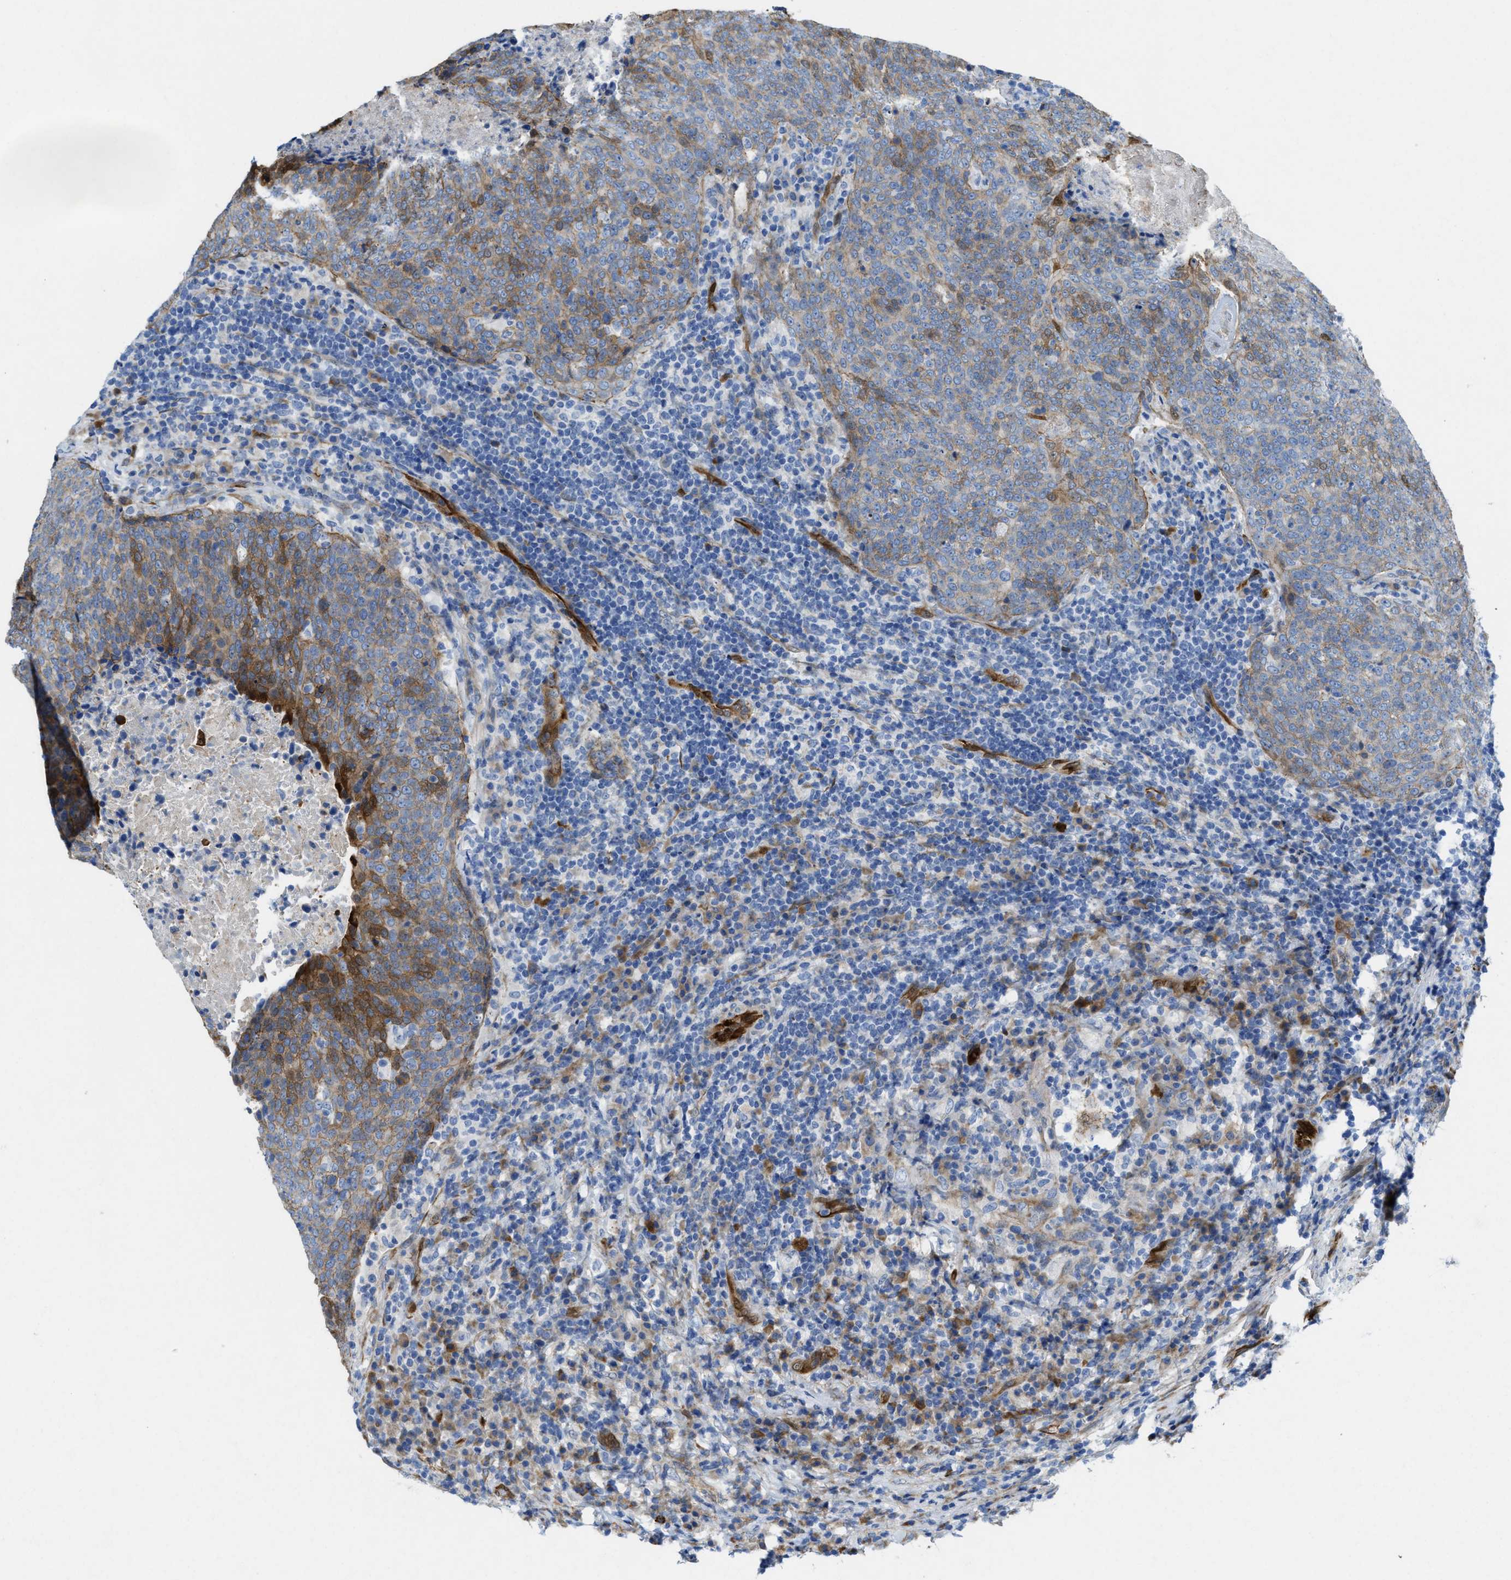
{"staining": {"intensity": "strong", "quantity": "25%-75%", "location": "cytoplasmic/membranous"}, "tissue": "head and neck cancer", "cell_type": "Tumor cells", "image_type": "cancer", "snomed": [{"axis": "morphology", "description": "Squamous cell carcinoma, NOS"}, {"axis": "morphology", "description": "Squamous cell carcinoma, metastatic, NOS"}, {"axis": "topography", "description": "Lymph node"}, {"axis": "topography", "description": "Head-Neck"}], "caption": "Head and neck cancer stained for a protein (brown) exhibits strong cytoplasmic/membranous positive staining in about 25%-75% of tumor cells.", "gene": "ASS1", "patient": {"sex": "male", "age": 62}}